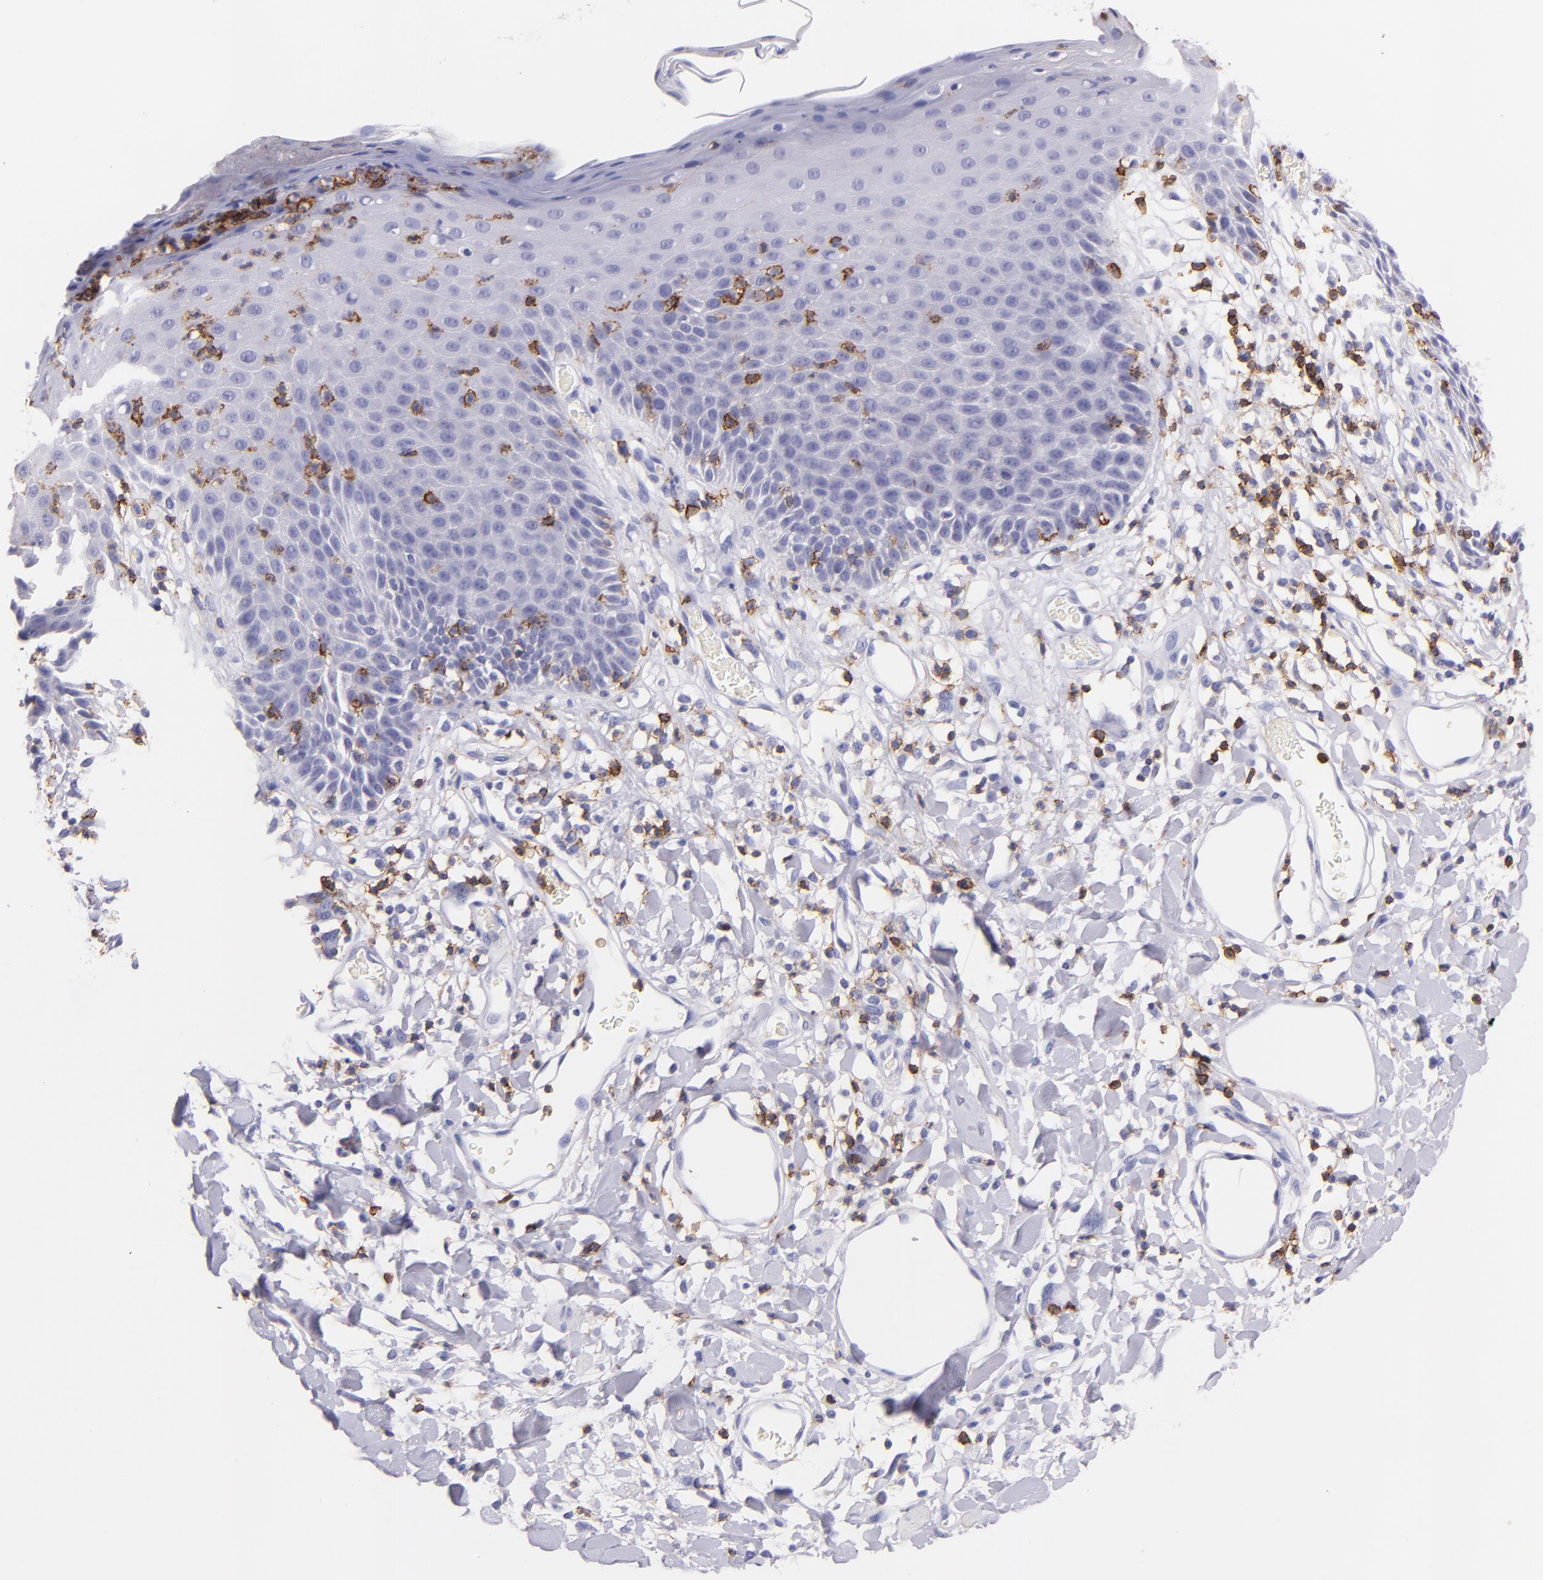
{"staining": {"intensity": "negative", "quantity": "none", "location": "none"}, "tissue": "skin", "cell_type": "Epidermal cells", "image_type": "normal", "snomed": [{"axis": "morphology", "description": "Normal tissue, NOS"}, {"axis": "topography", "description": "Vulva"}, {"axis": "topography", "description": "Peripheral nerve tissue"}], "caption": "An IHC micrograph of normal skin is shown. There is no staining in epidermal cells of skin.", "gene": "SPN", "patient": {"sex": "female", "age": 68}}